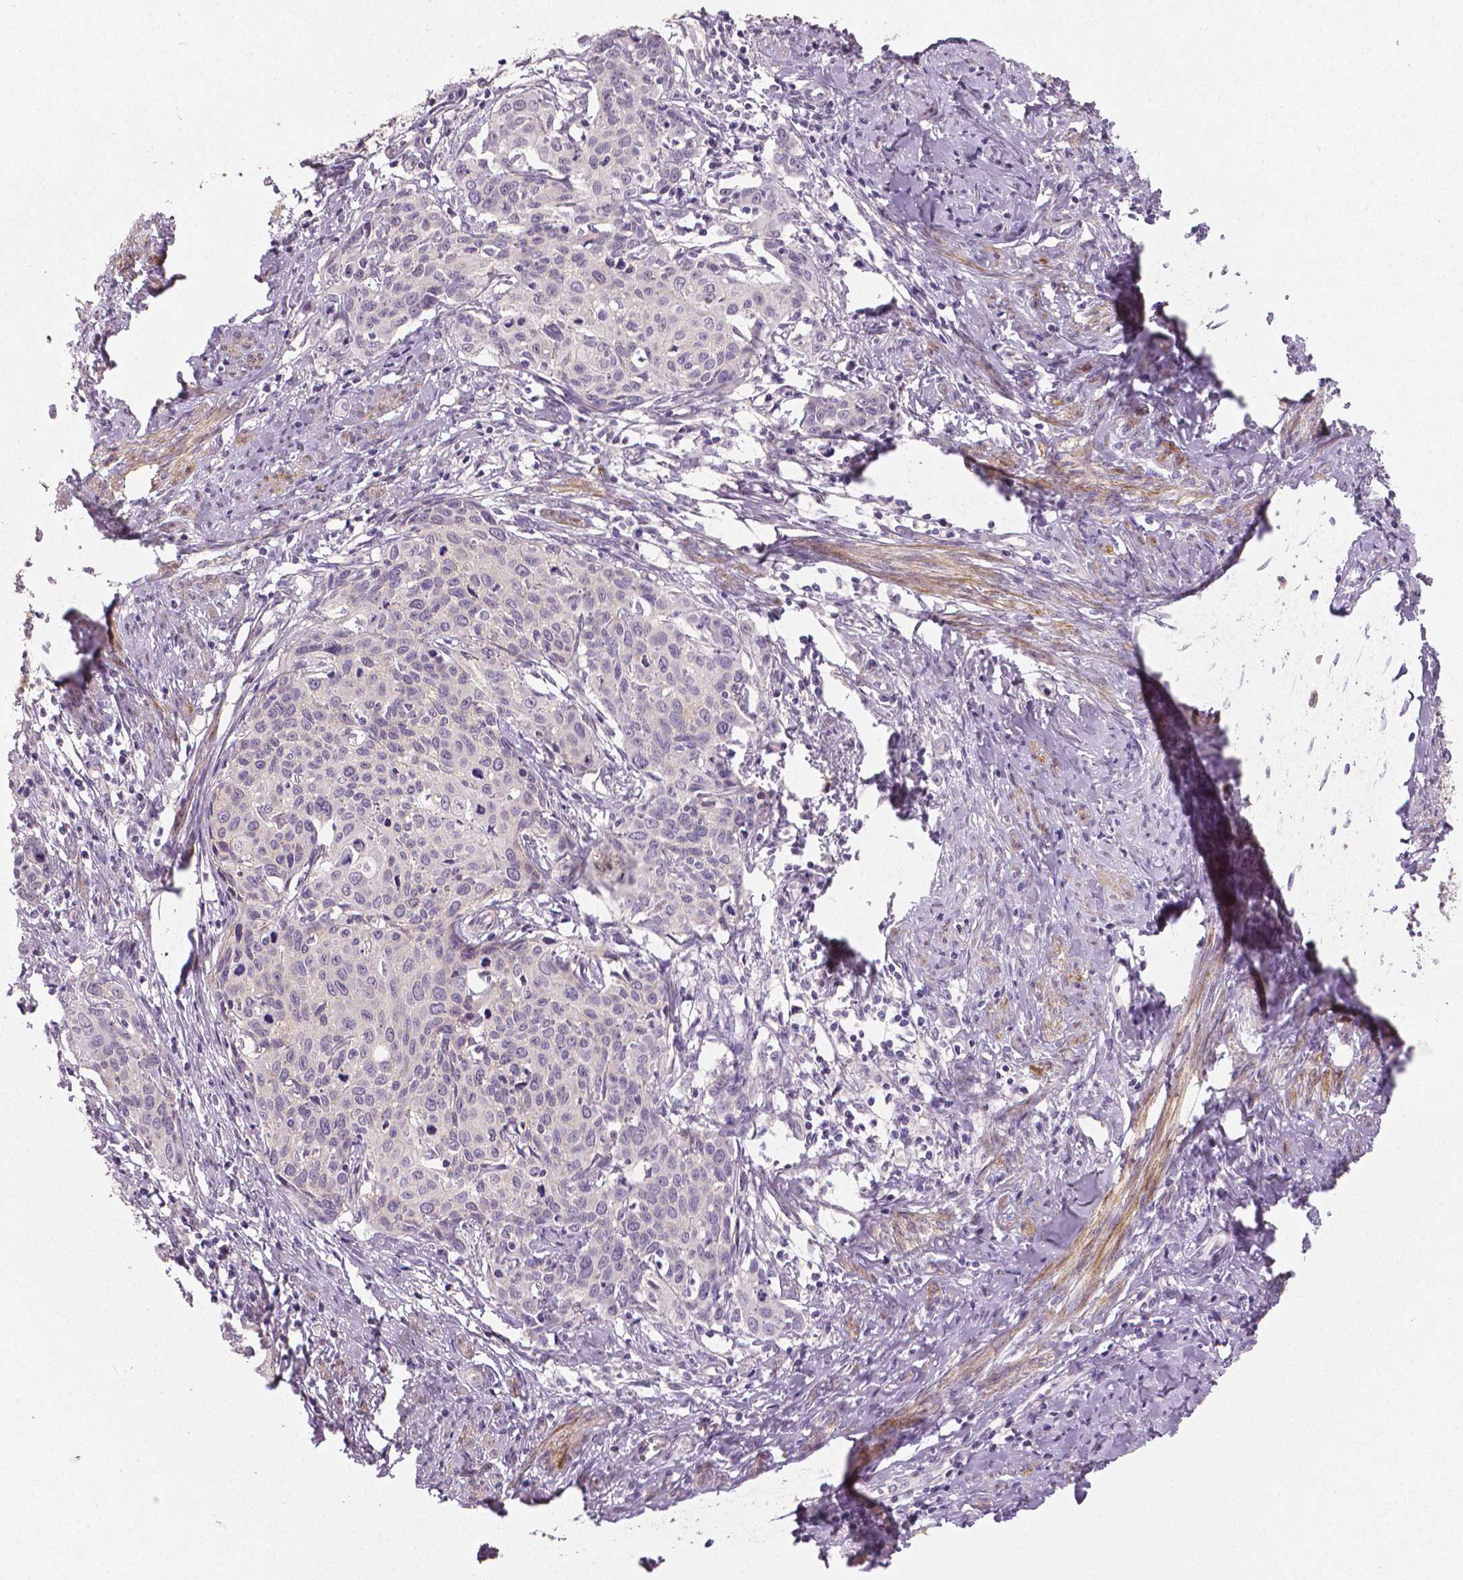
{"staining": {"intensity": "negative", "quantity": "none", "location": "none"}, "tissue": "cervical cancer", "cell_type": "Tumor cells", "image_type": "cancer", "snomed": [{"axis": "morphology", "description": "Squamous cell carcinoma, NOS"}, {"axis": "topography", "description": "Cervix"}], "caption": "This is an immunohistochemistry photomicrograph of cervical cancer (squamous cell carcinoma). There is no expression in tumor cells.", "gene": "FLT1", "patient": {"sex": "female", "age": 62}}